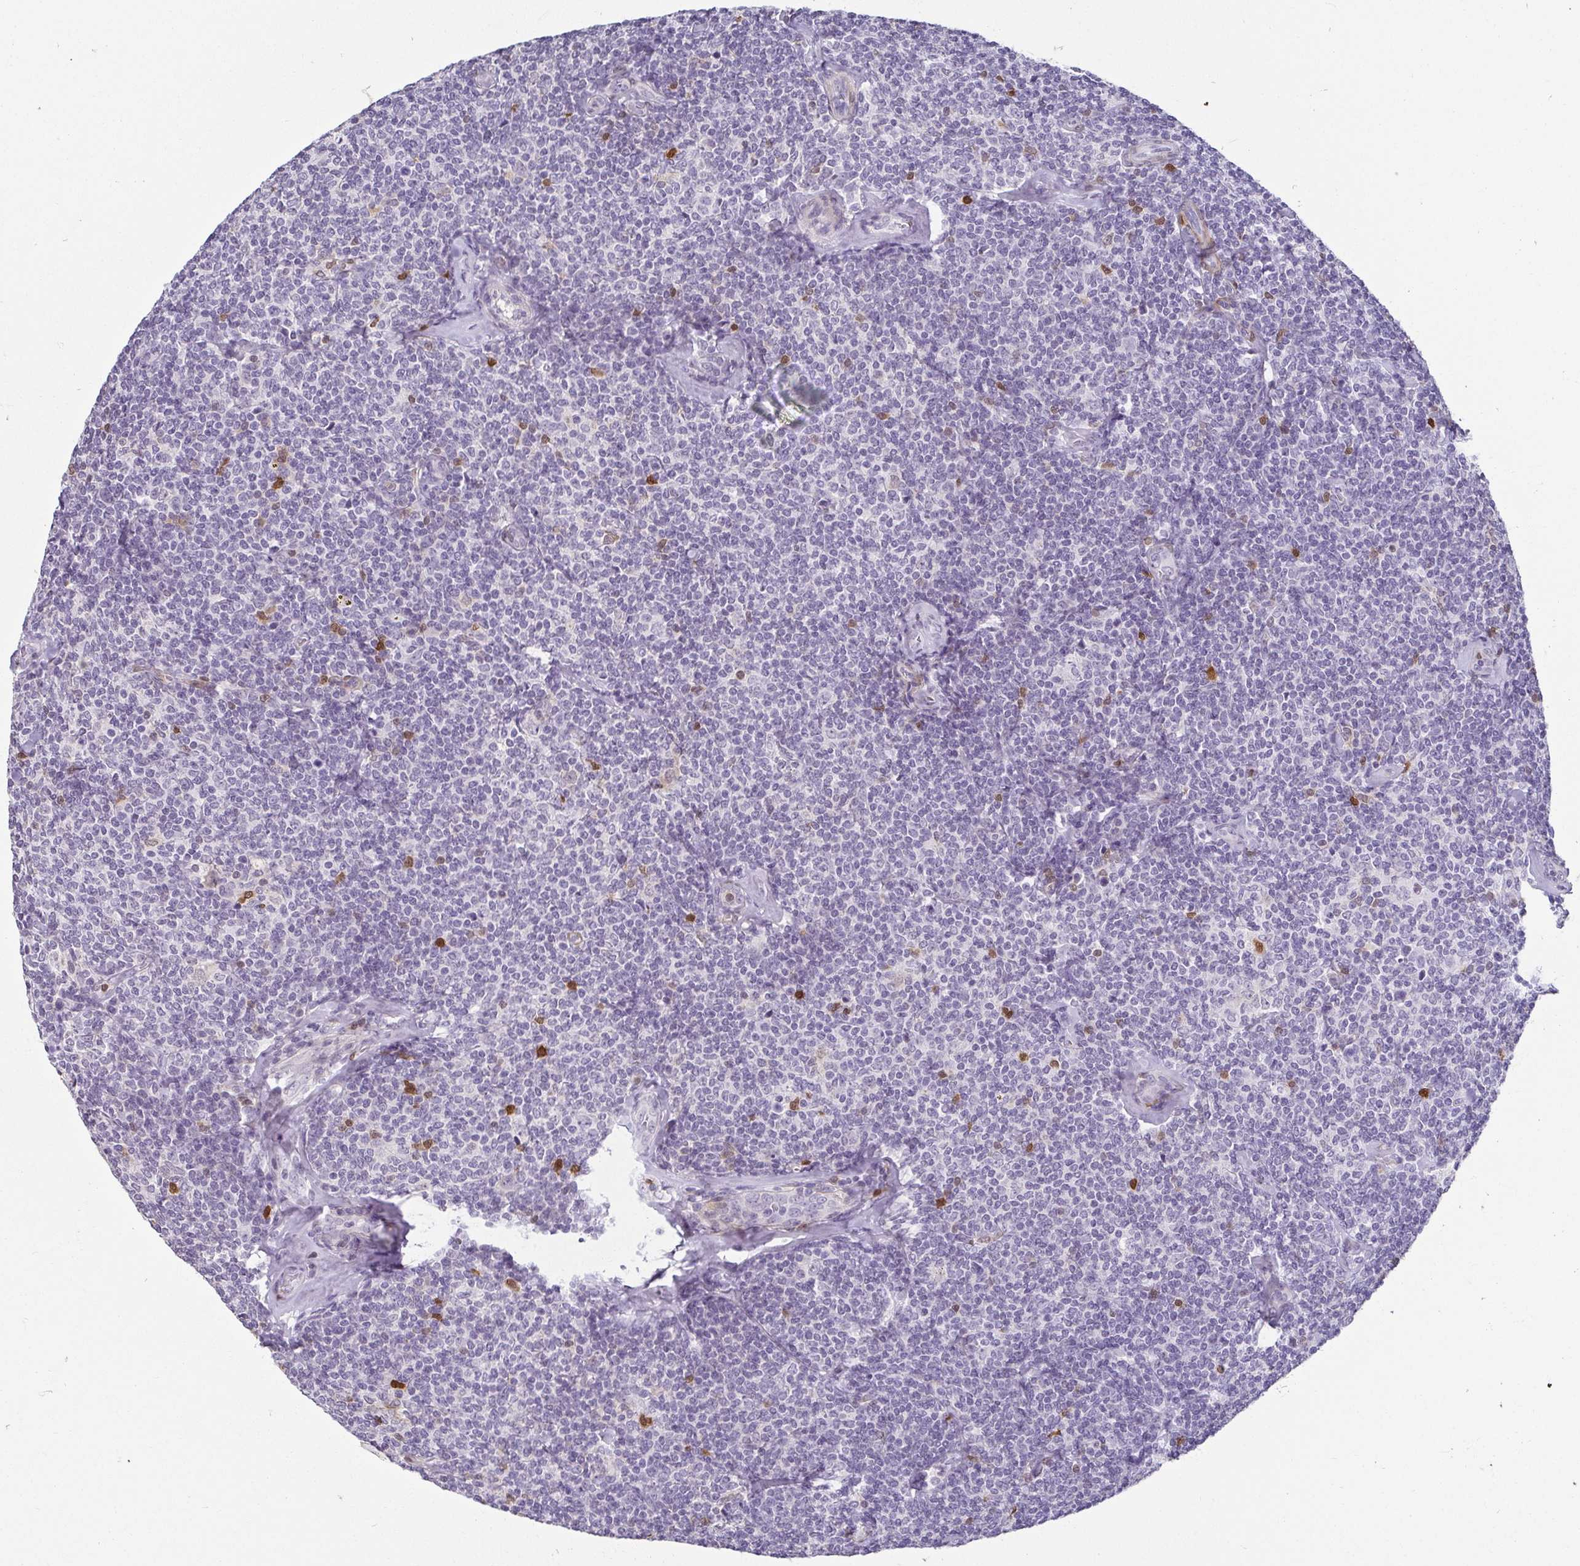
{"staining": {"intensity": "negative", "quantity": "none", "location": "none"}, "tissue": "lymphoma", "cell_type": "Tumor cells", "image_type": "cancer", "snomed": [{"axis": "morphology", "description": "Malignant lymphoma, non-Hodgkin's type, Low grade"}, {"axis": "topography", "description": "Lymph node"}], "caption": "IHC image of human lymphoma stained for a protein (brown), which shows no positivity in tumor cells.", "gene": "HOPX", "patient": {"sex": "female", "age": 56}}